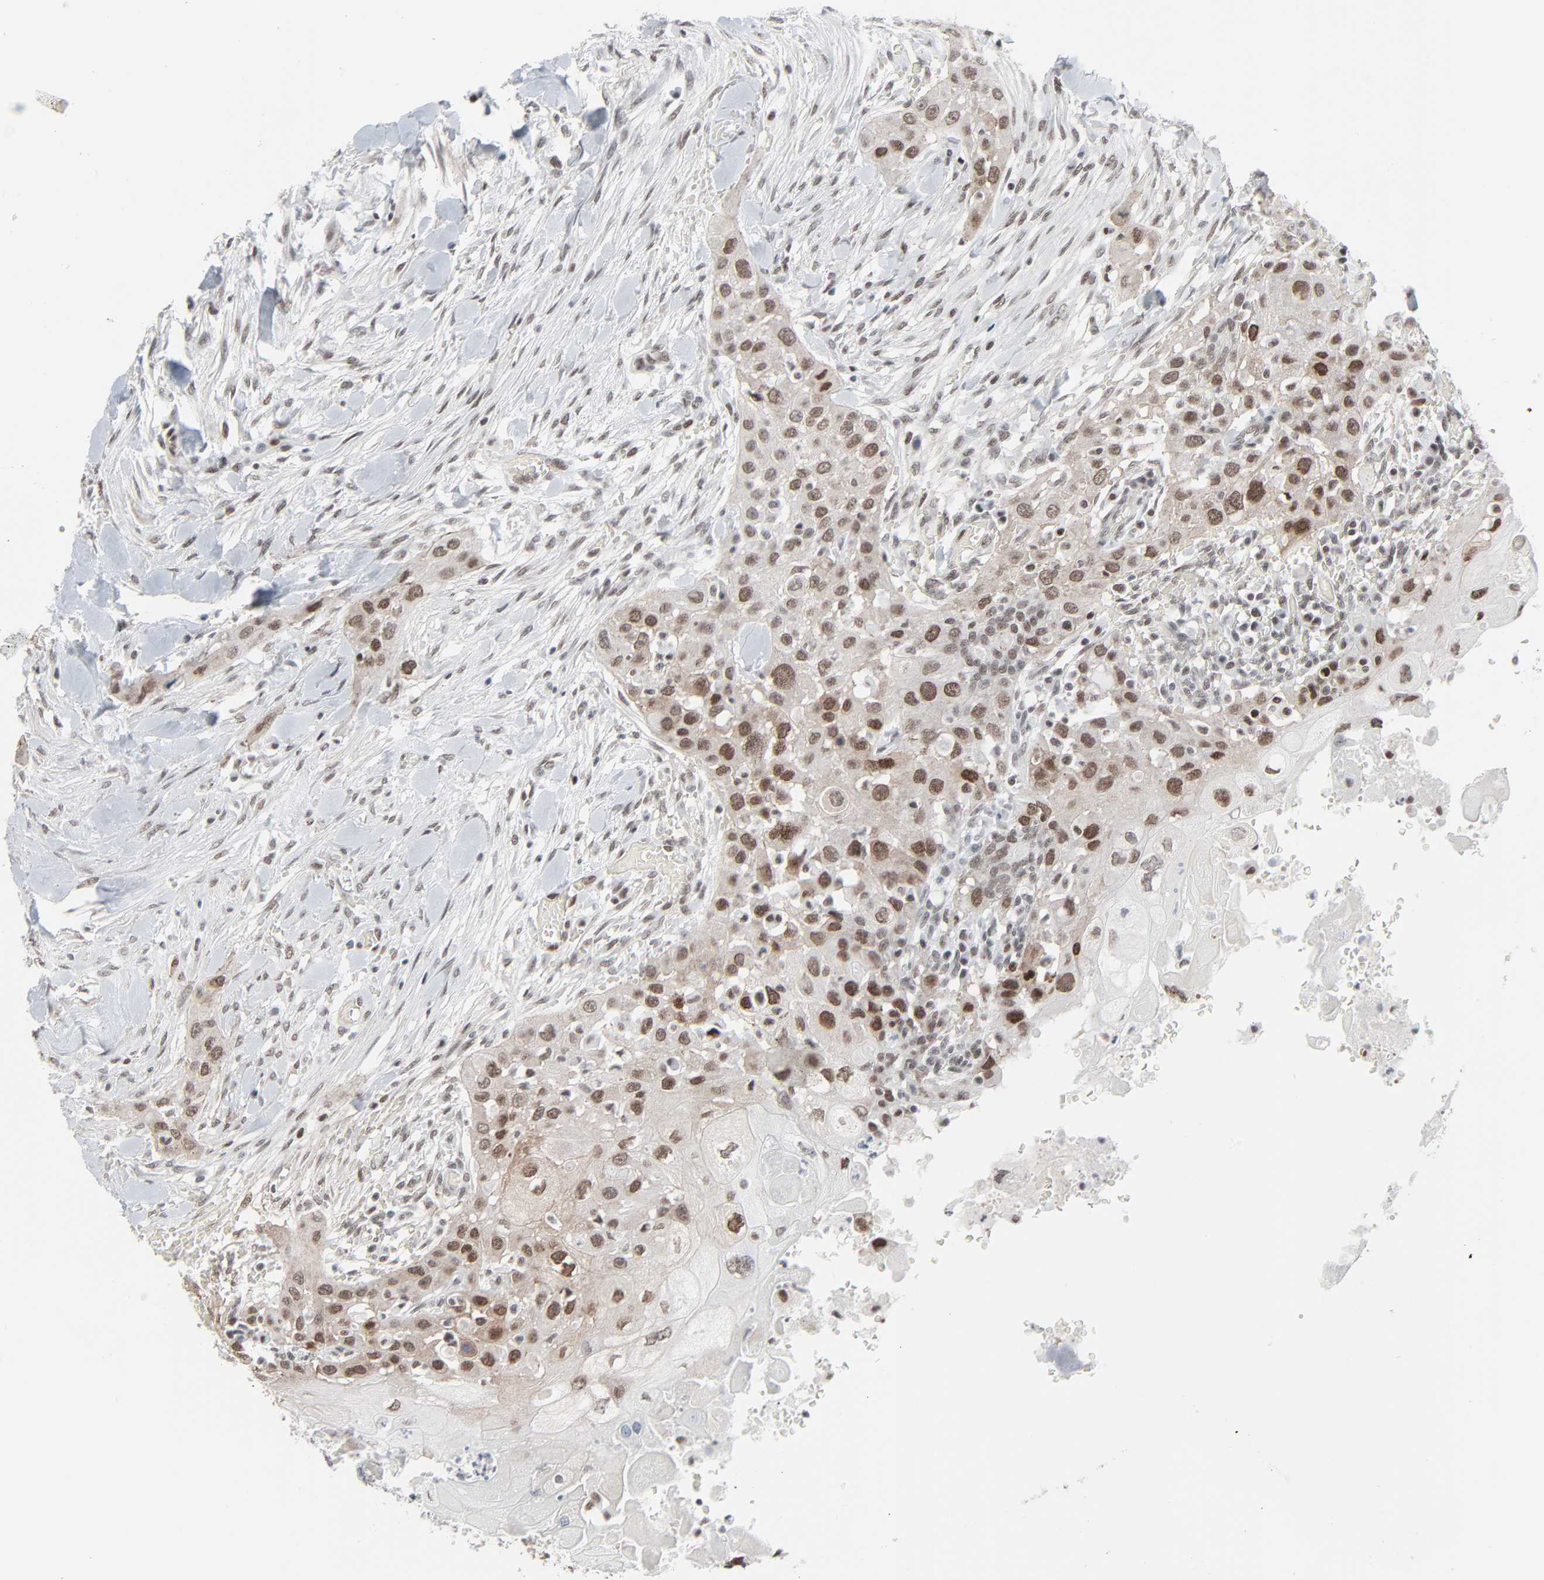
{"staining": {"intensity": "strong", "quantity": ">75%", "location": "cytoplasmic/membranous,nuclear"}, "tissue": "head and neck cancer", "cell_type": "Tumor cells", "image_type": "cancer", "snomed": [{"axis": "morphology", "description": "Neoplasm, malignant, NOS"}, {"axis": "topography", "description": "Salivary gland"}, {"axis": "topography", "description": "Head-Neck"}], "caption": "This is a micrograph of immunohistochemistry (IHC) staining of malignant neoplasm (head and neck), which shows strong positivity in the cytoplasmic/membranous and nuclear of tumor cells.", "gene": "FBXO28", "patient": {"sex": "male", "age": 43}}